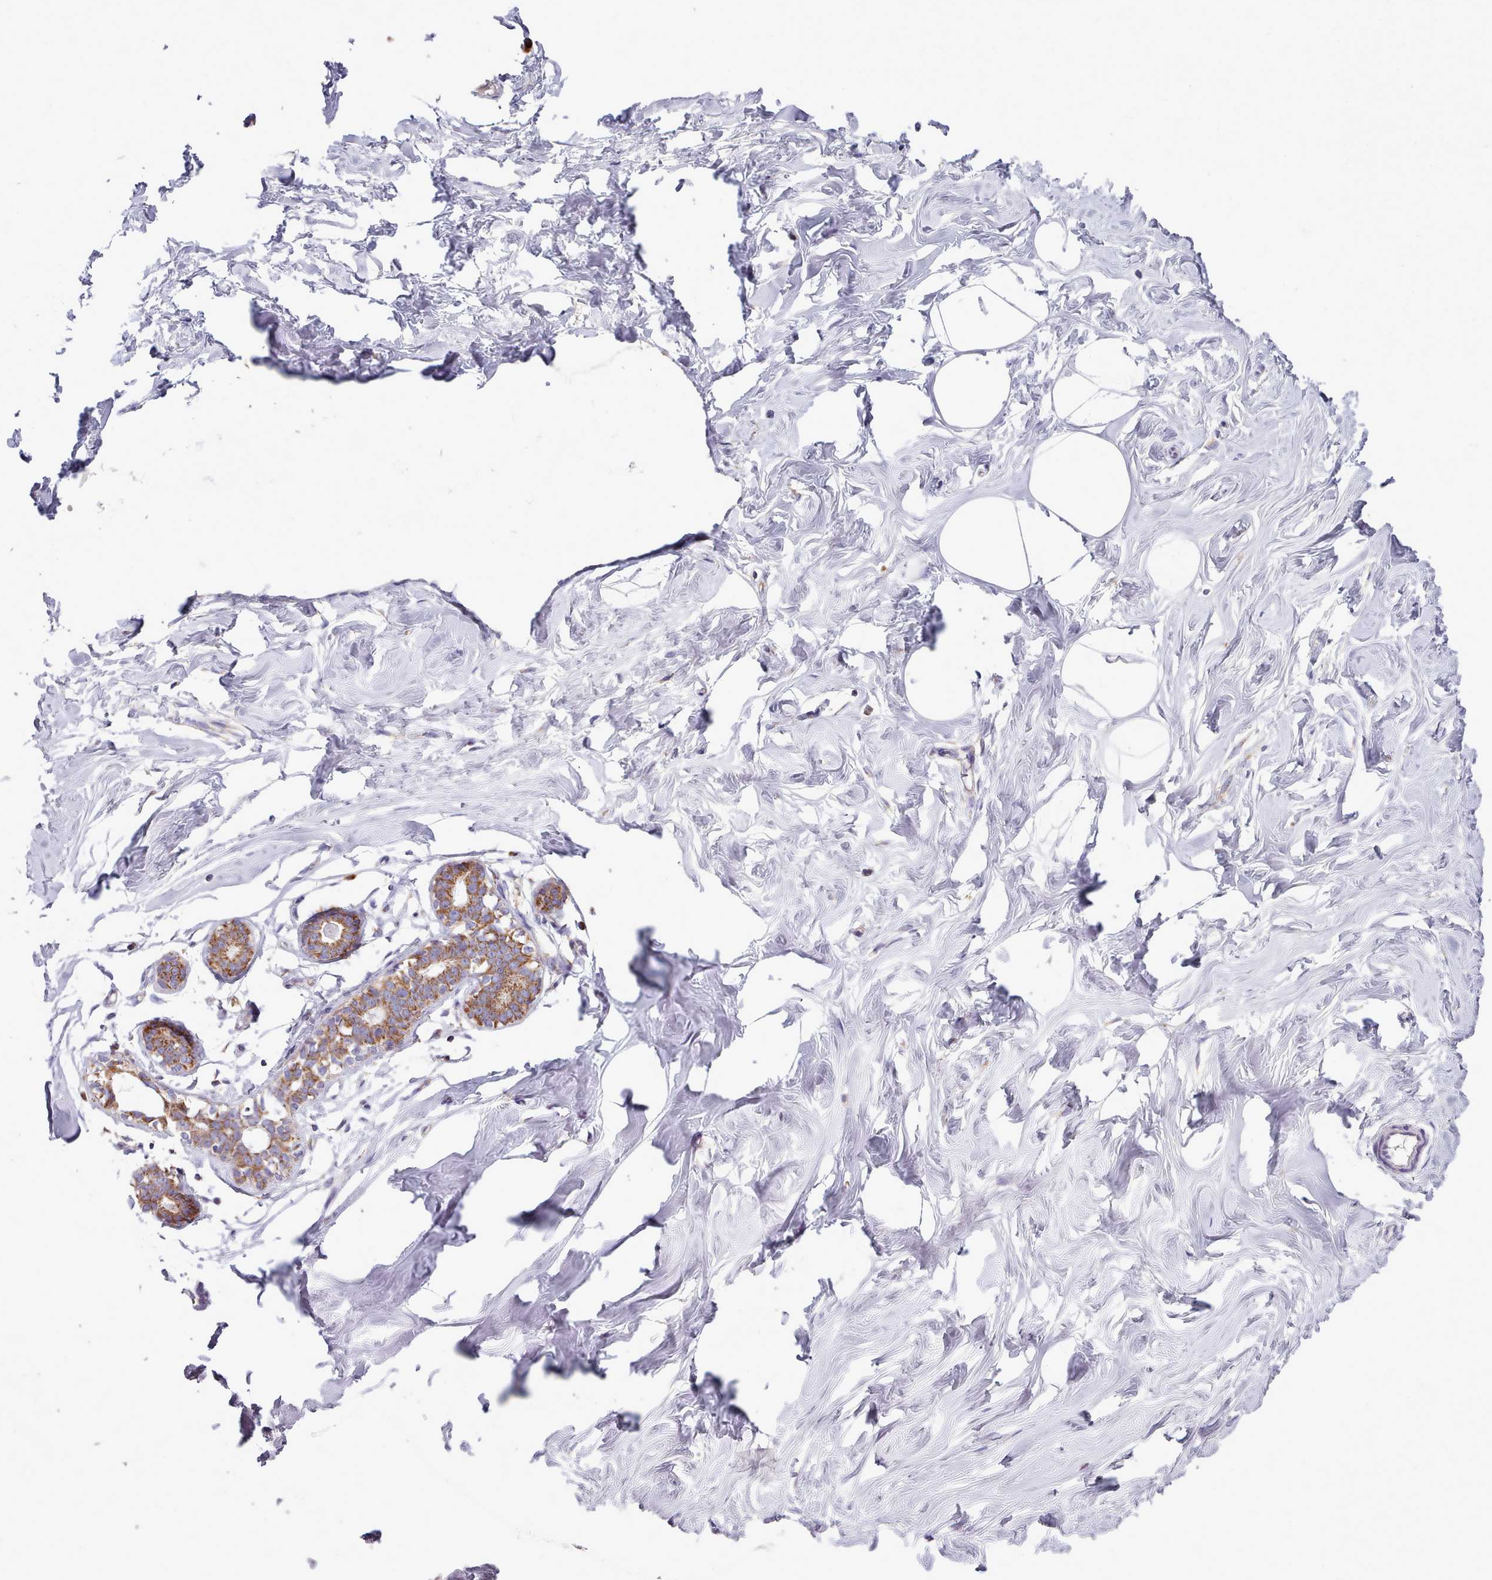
{"staining": {"intensity": "negative", "quantity": "none", "location": "none"}, "tissue": "breast", "cell_type": "Adipocytes", "image_type": "normal", "snomed": [{"axis": "morphology", "description": "Normal tissue, NOS"}, {"axis": "morphology", "description": "Adenoma, NOS"}, {"axis": "topography", "description": "Breast"}], "caption": "High power microscopy image of an immunohistochemistry (IHC) micrograph of benign breast, revealing no significant staining in adipocytes. The staining was performed using DAB (3,3'-diaminobenzidine) to visualize the protein expression in brown, while the nuclei were stained in blue with hematoxylin (Magnification: 20x).", "gene": "SRP54", "patient": {"sex": "female", "age": 23}}